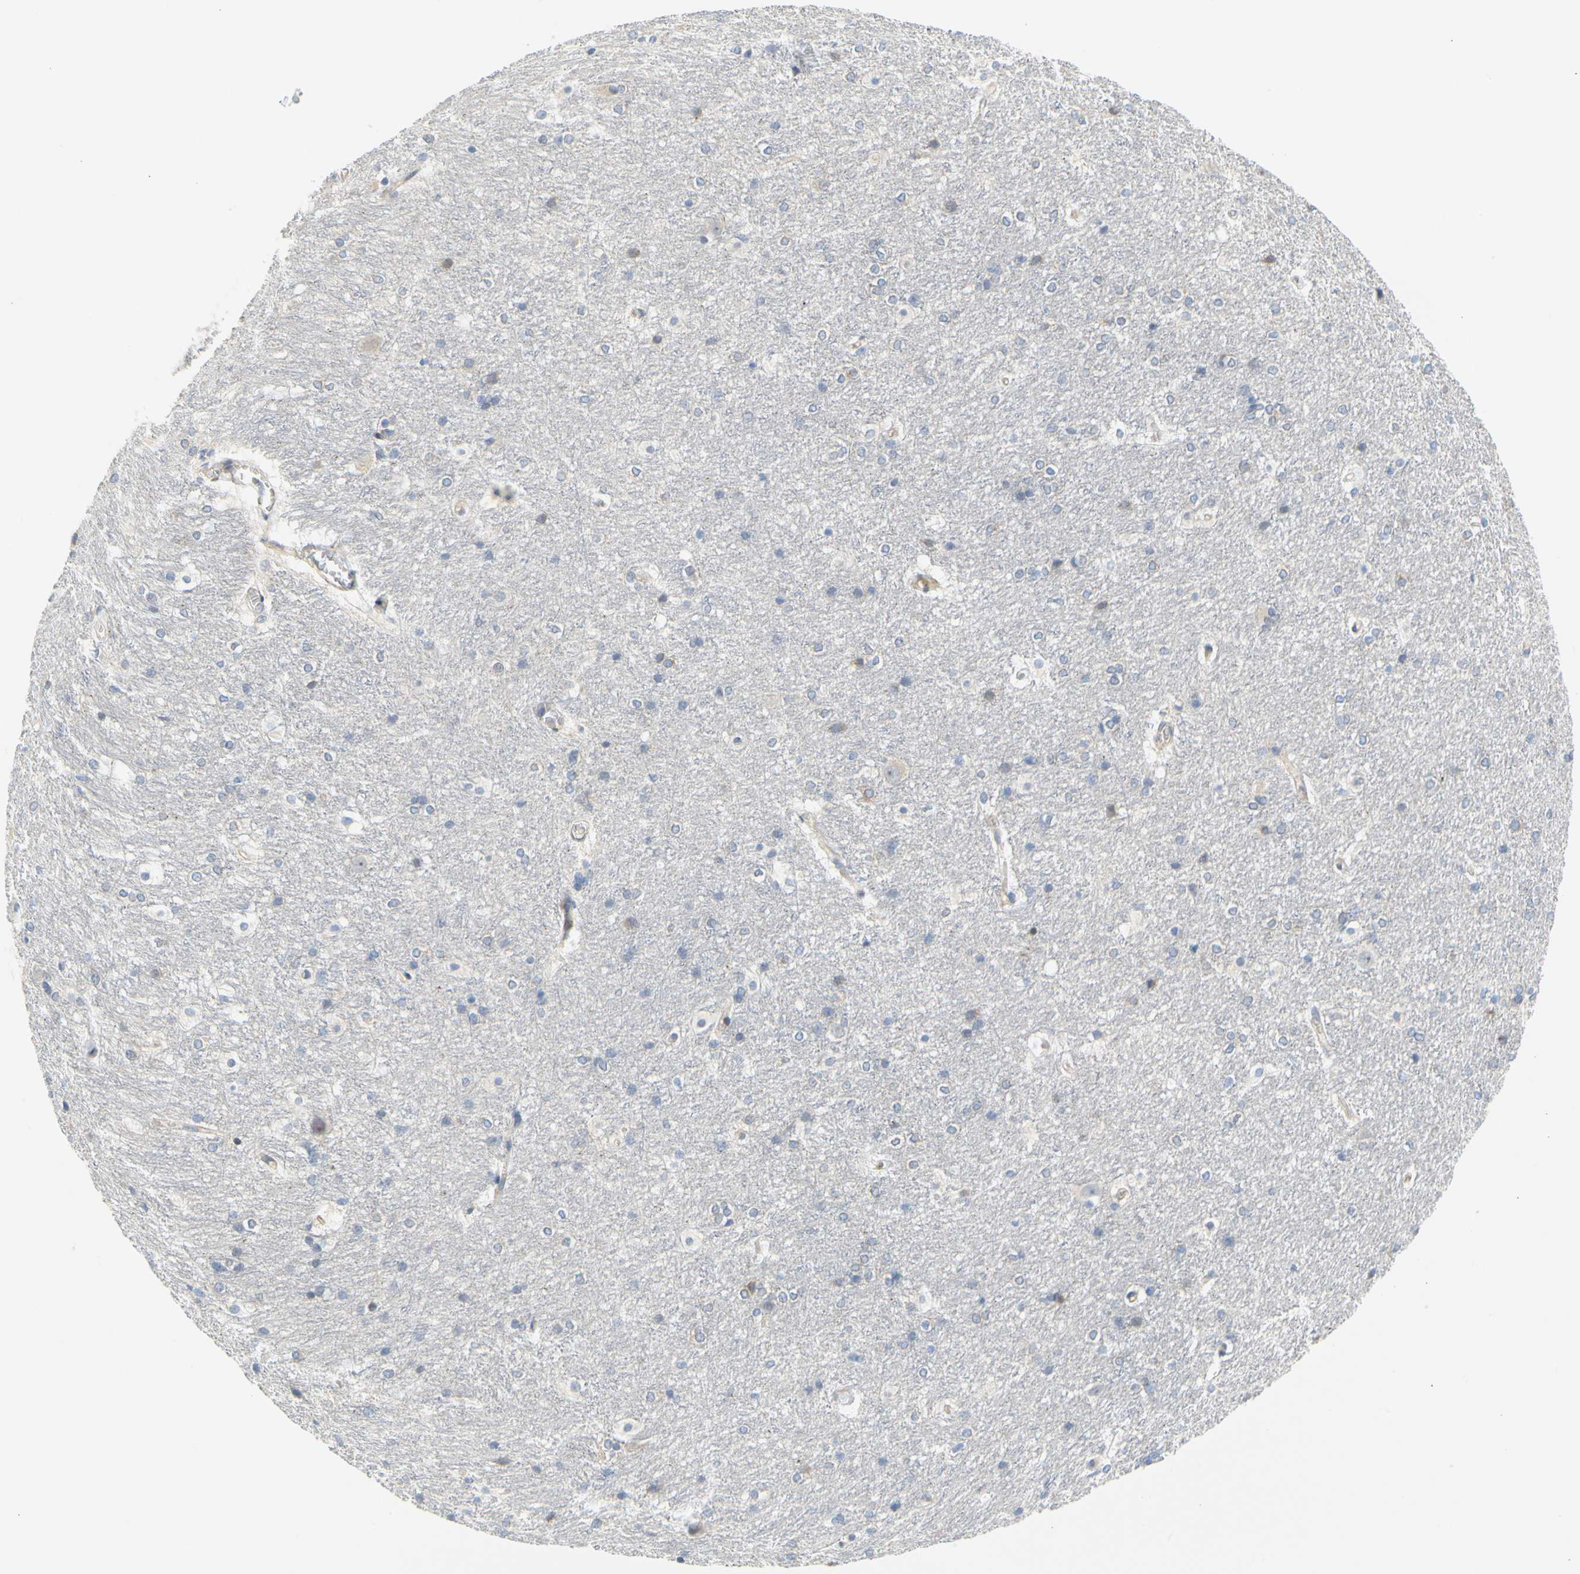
{"staining": {"intensity": "negative", "quantity": "none", "location": "none"}, "tissue": "hippocampus", "cell_type": "Glial cells", "image_type": "normal", "snomed": [{"axis": "morphology", "description": "Normal tissue, NOS"}, {"axis": "topography", "description": "Hippocampus"}], "caption": "Immunohistochemistry of benign human hippocampus displays no positivity in glial cells. (Immunohistochemistry (ihc), brightfield microscopy, high magnification).", "gene": "ZNF236", "patient": {"sex": "female", "age": 19}}